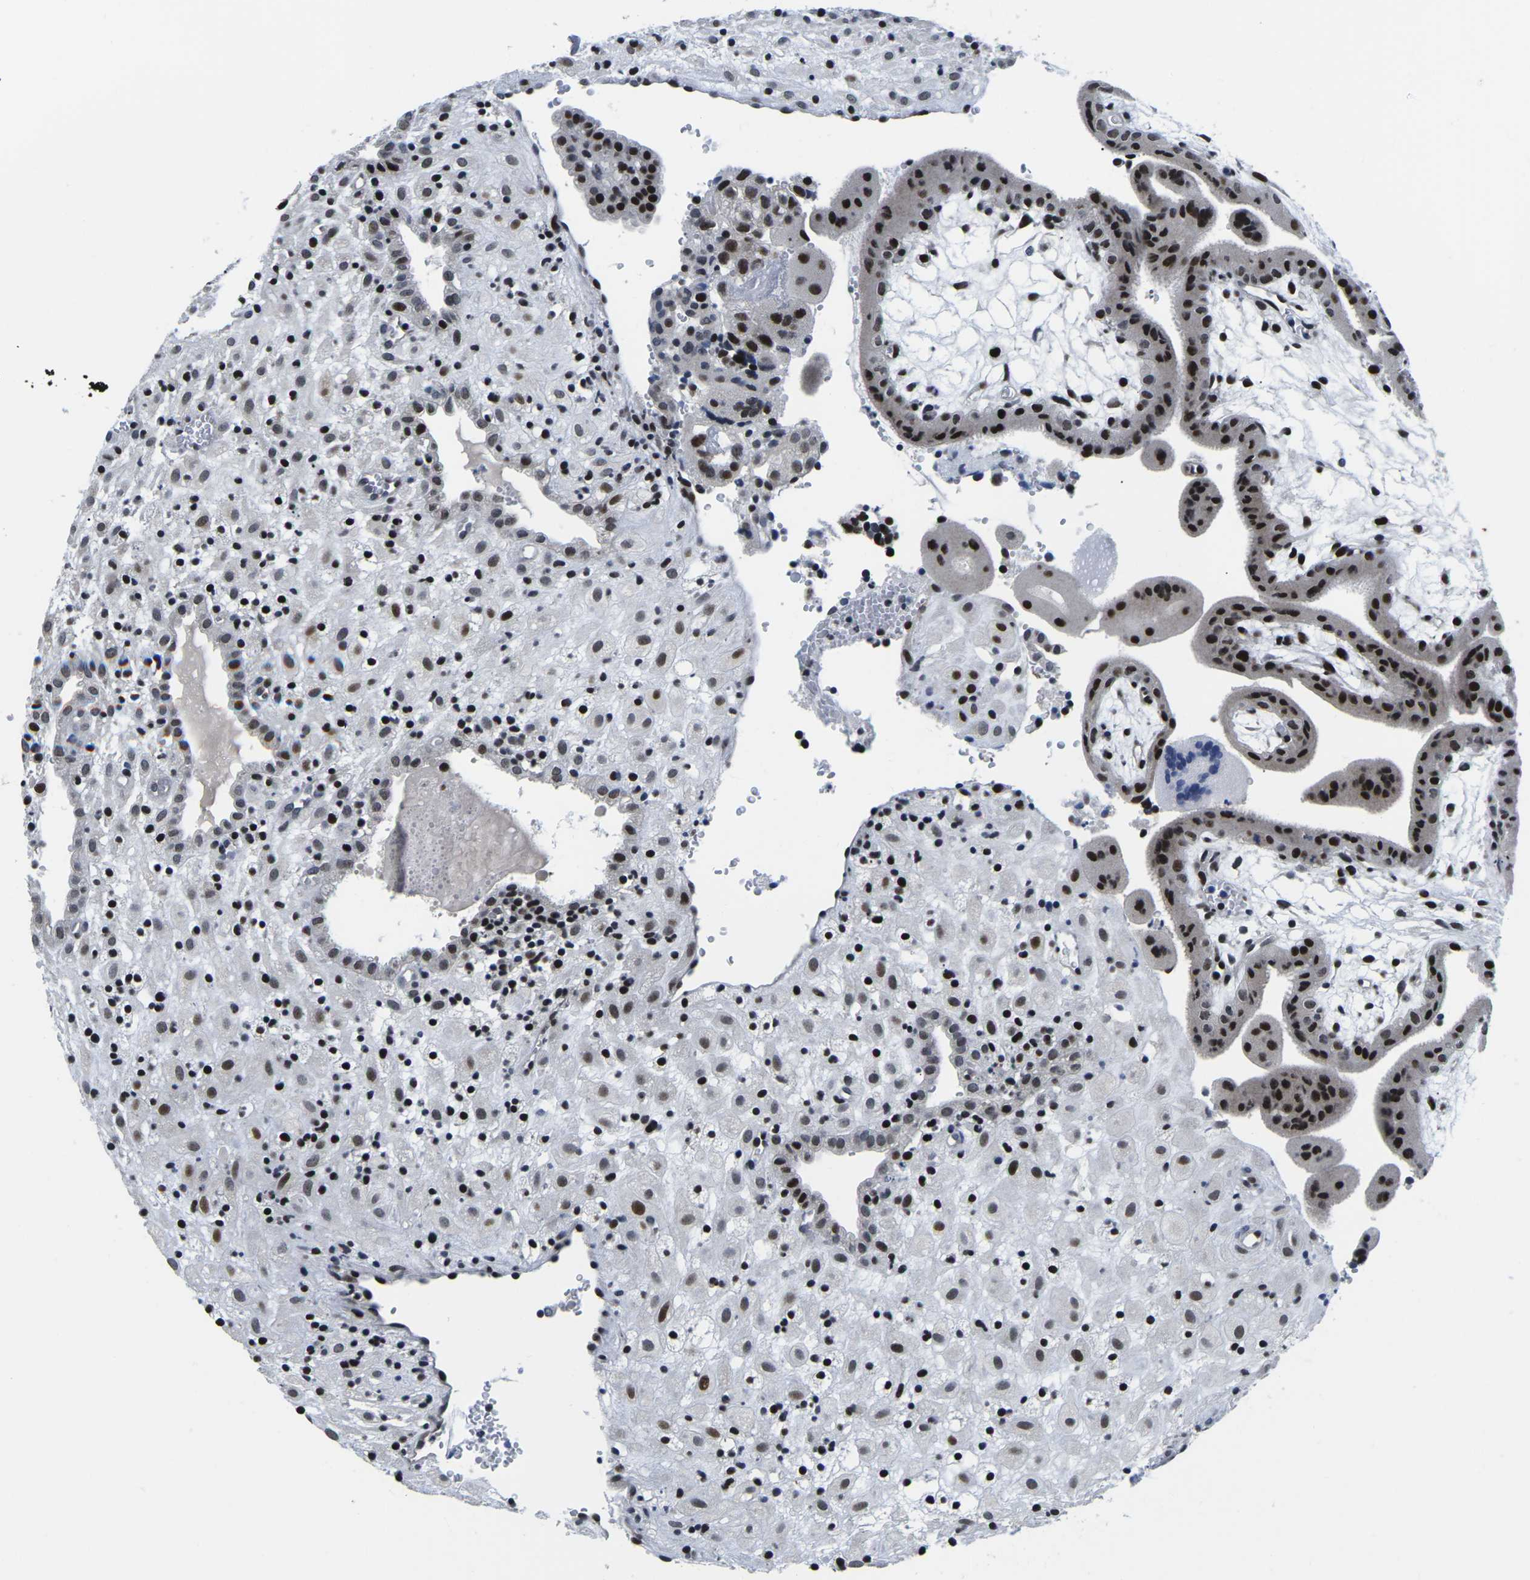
{"staining": {"intensity": "strong", "quantity": ">75%", "location": "nuclear"}, "tissue": "placenta", "cell_type": "Decidual cells", "image_type": "normal", "snomed": [{"axis": "morphology", "description": "Normal tissue, NOS"}, {"axis": "topography", "description": "Placenta"}], "caption": "Approximately >75% of decidual cells in unremarkable human placenta display strong nuclear protein staining as visualized by brown immunohistochemical staining.", "gene": "CDC73", "patient": {"sex": "female", "age": 18}}